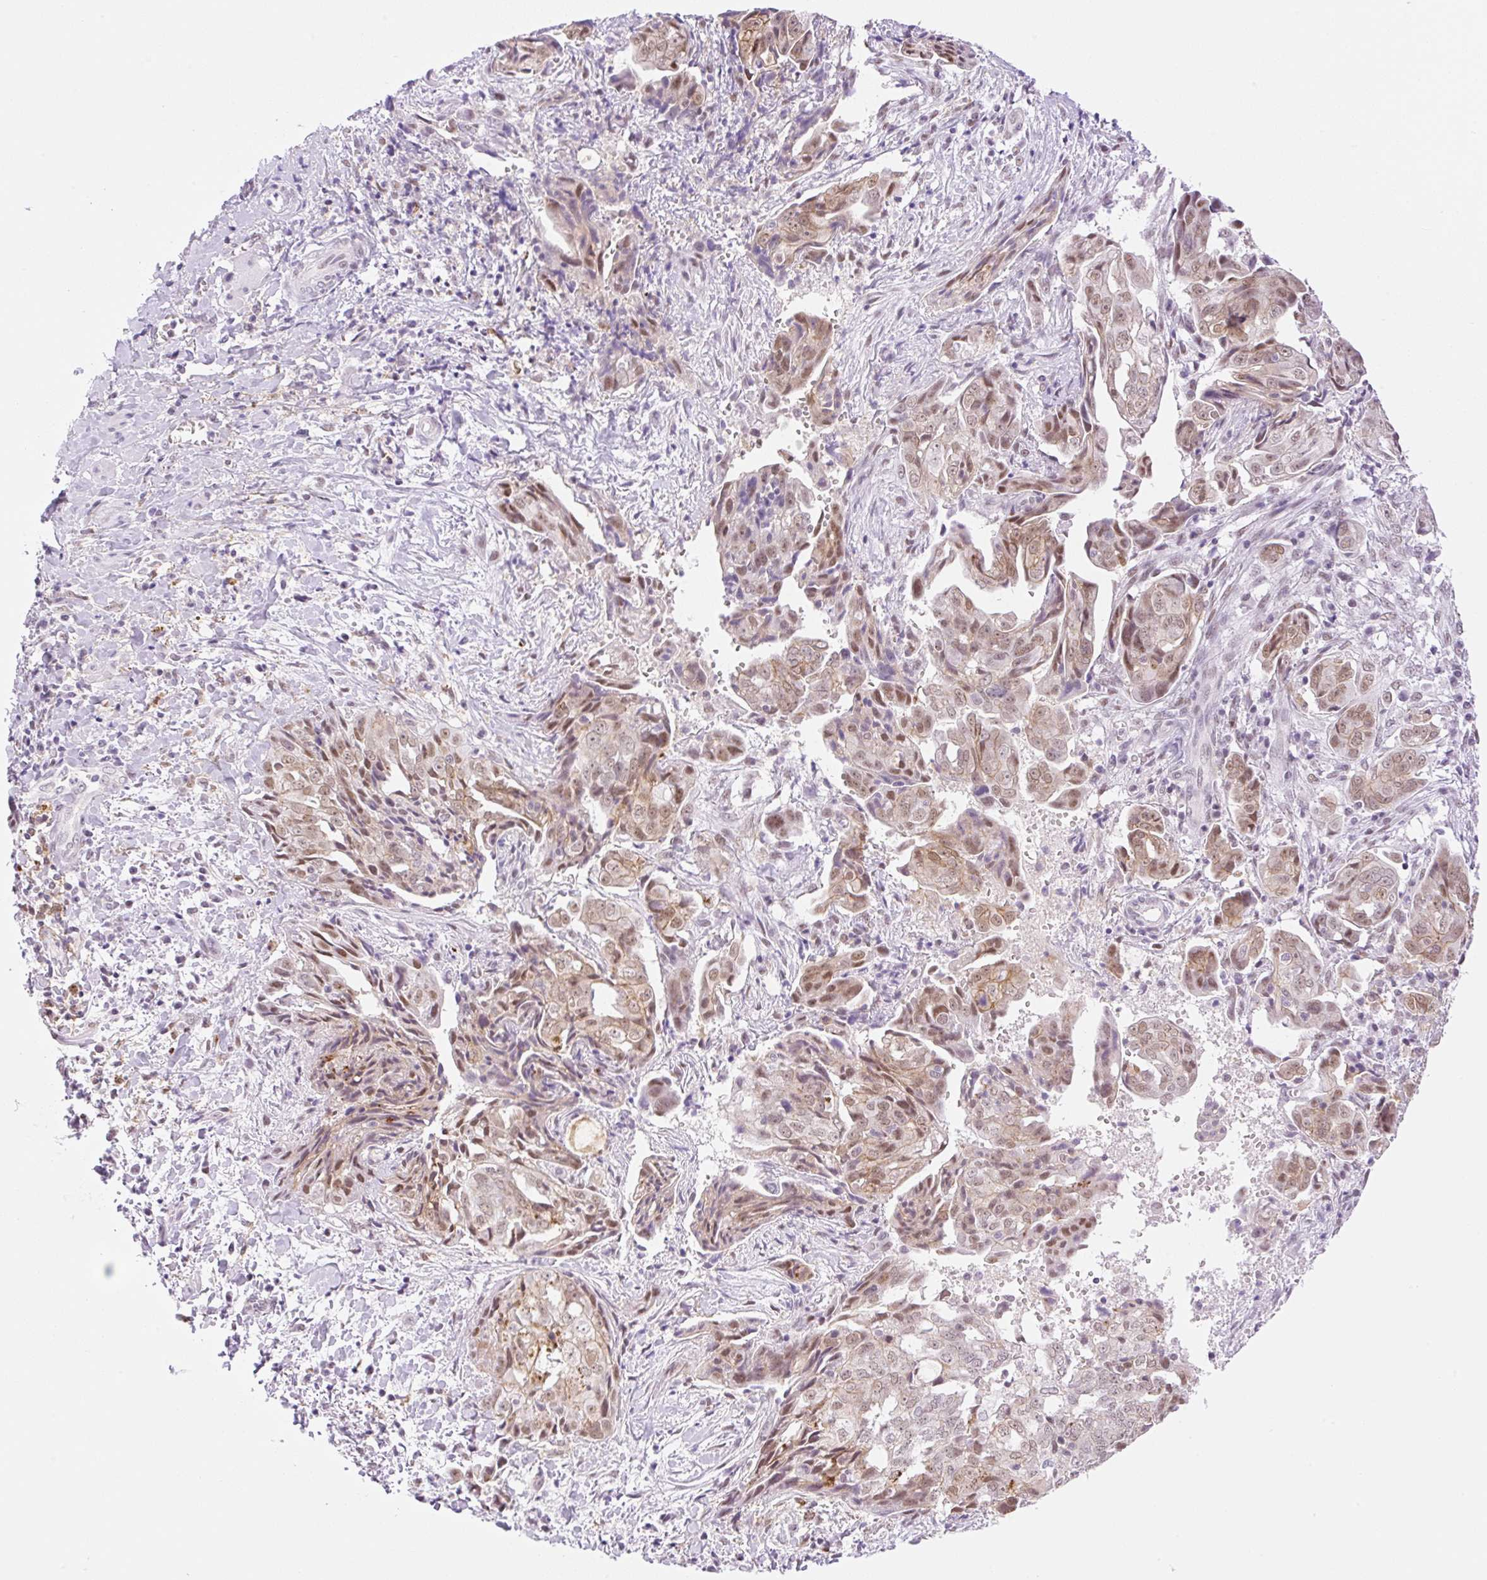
{"staining": {"intensity": "moderate", "quantity": ">75%", "location": "nuclear"}, "tissue": "ovarian cancer", "cell_type": "Tumor cells", "image_type": "cancer", "snomed": [{"axis": "morphology", "description": "Carcinoma, endometroid"}, {"axis": "topography", "description": "Ovary"}], "caption": "Approximately >75% of tumor cells in endometroid carcinoma (ovarian) demonstrate moderate nuclear protein staining as visualized by brown immunohistochemical staining.", "gene": "PALM3", "patient": {"sex": "female", "age": 70}}